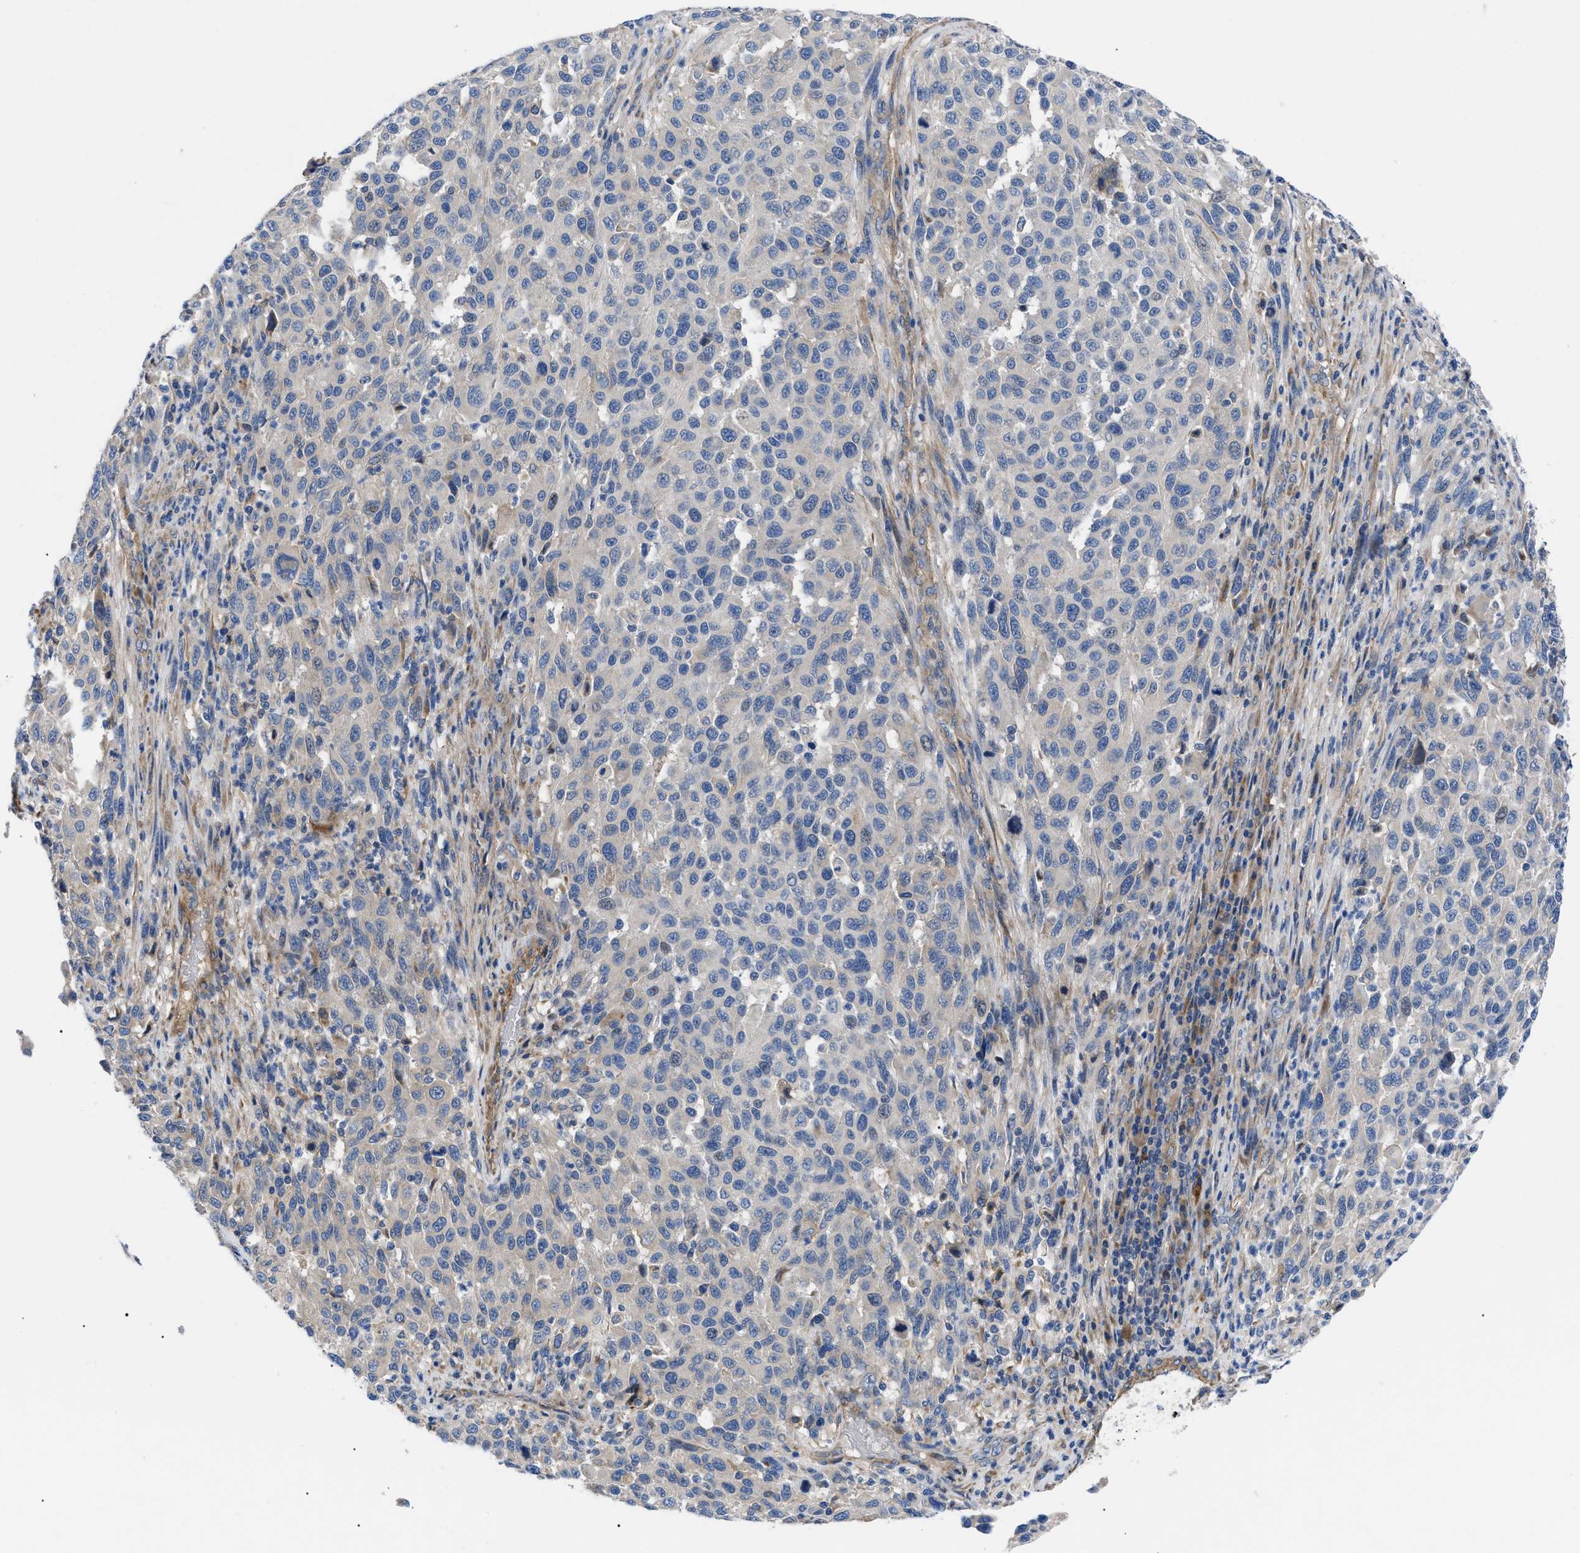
{"staining": {"intensity": "negative", "quantity": "none", "location": "none"}, "tissue": "melanoma", "cell_type": "Tumor cells", "image_type": "cancer", "snomed": [{"axis": "morphology", "description": "Malignant melanoma, Metastatic site"}, {"axis": "topography", "description": "Lymph node"}], "caption": "This photomicrograph is of malignant melanoma (metastatic site) stained with immunohistochemistry (IHC) to label a protein in brown with the nuclei are counter-stained blue. There is no expression in tumor cells.", "gene": "HSPB8", "patient": {"sex": "male", "age": 61}}